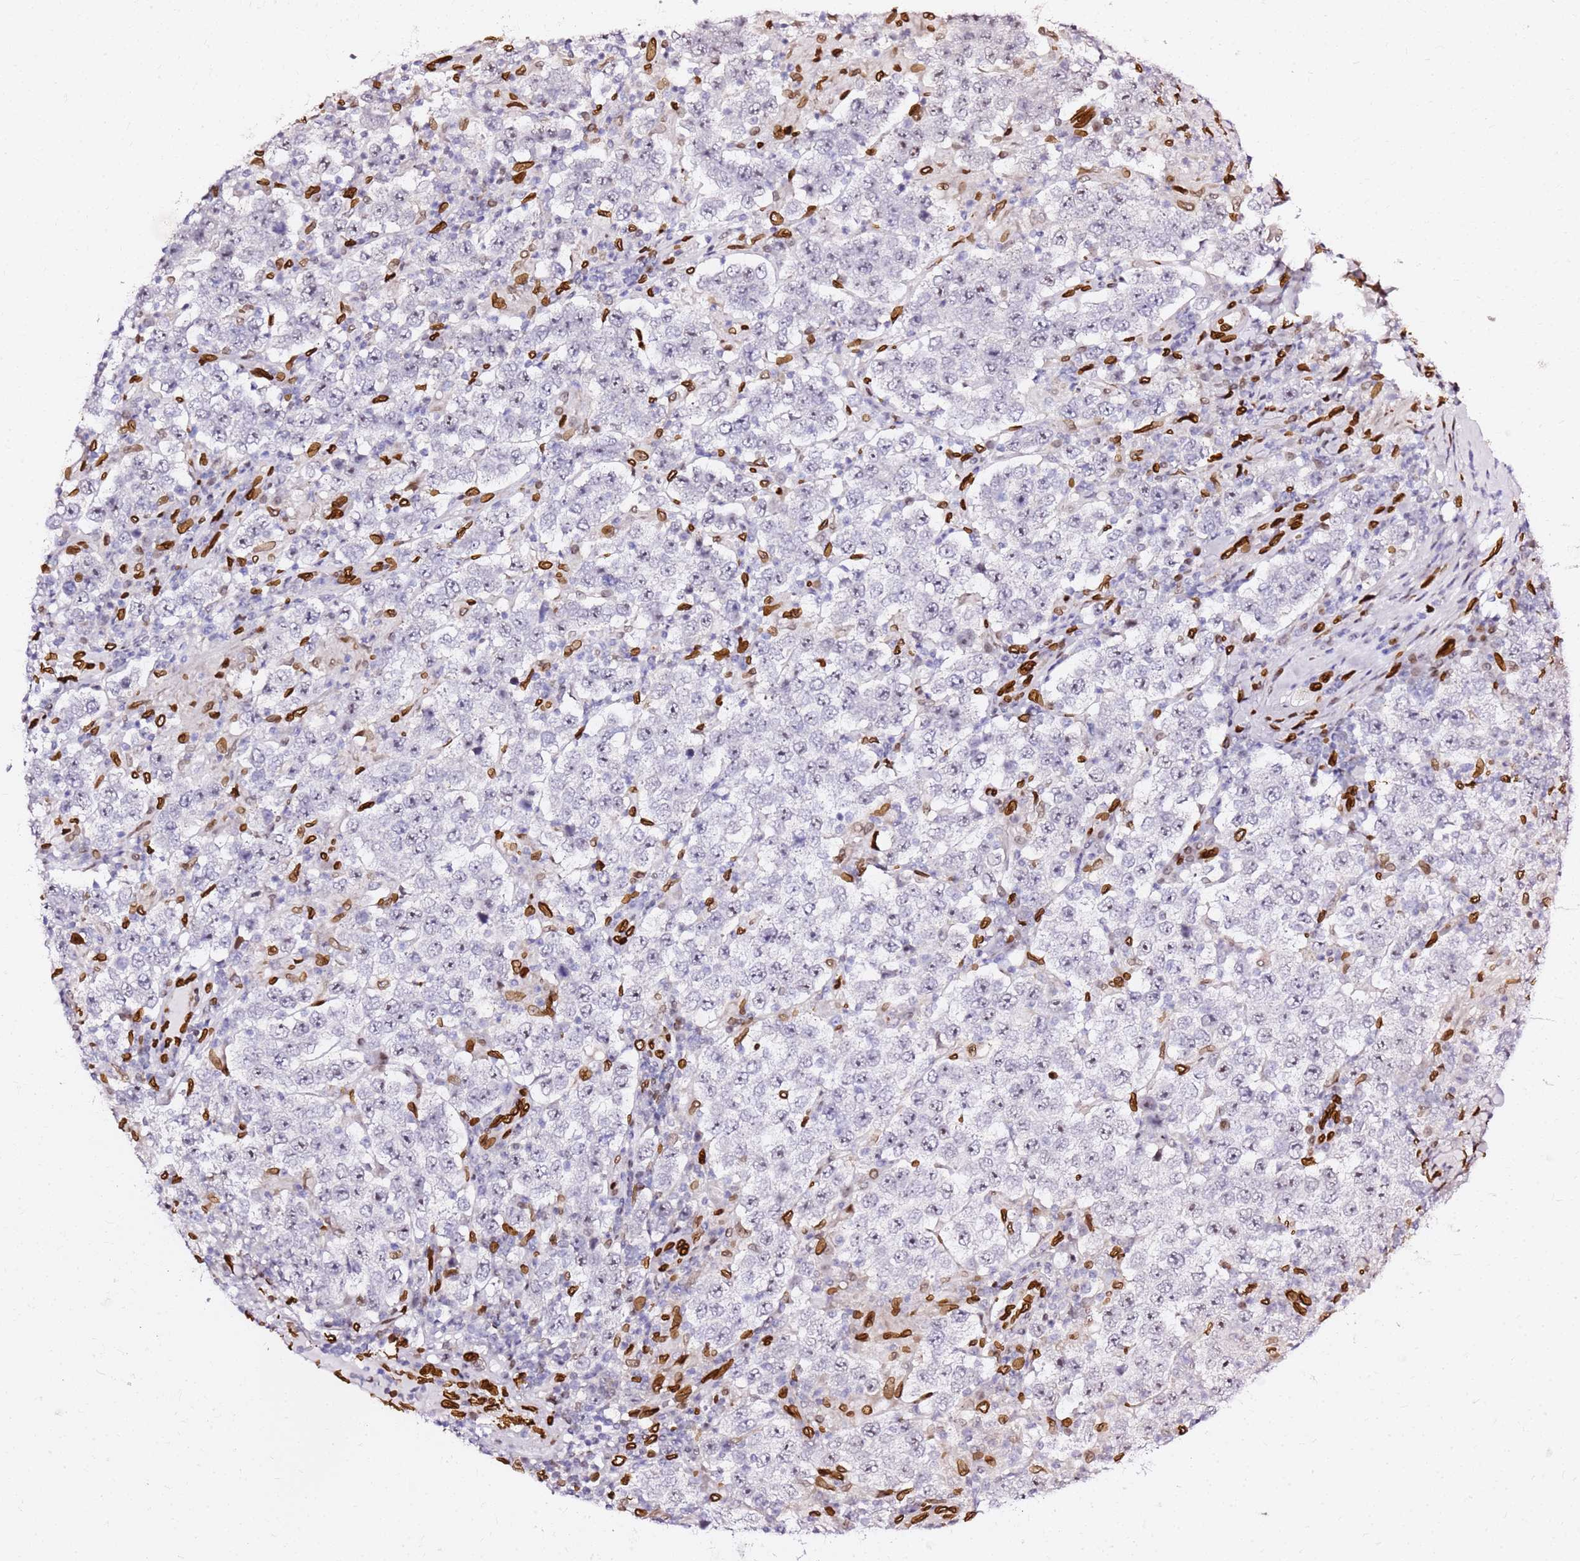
{"staining": {"intensity": "negative", "quantity": "none", "location": "none"}, "tissue": "testis cancer", "cell_type": "Tumor cells", "image_type": "cancer", "snomed": [{"axis": "morphology", "description": "Normal tissue, NOS"}, {"axis": "morphology", "description": "Urothelial carcinoma, High grade"}, {"axis": "morphology", "description": "Seminoma, NOS"}, {"axis": "morphology", "description": "Carcinoma, Embryonal, NOS"}, {"axis": "topography", "description": "Urinary bladder"}, {"axis": "topography", "description": "Testis"}], "caption": "This is an IHC photomicrograph of human testis cancer (embryonal carcinoma). There is no positivity in tumor cells.", "gene": "C6orf141", "patient": {"sex": "male", "age": 41}}